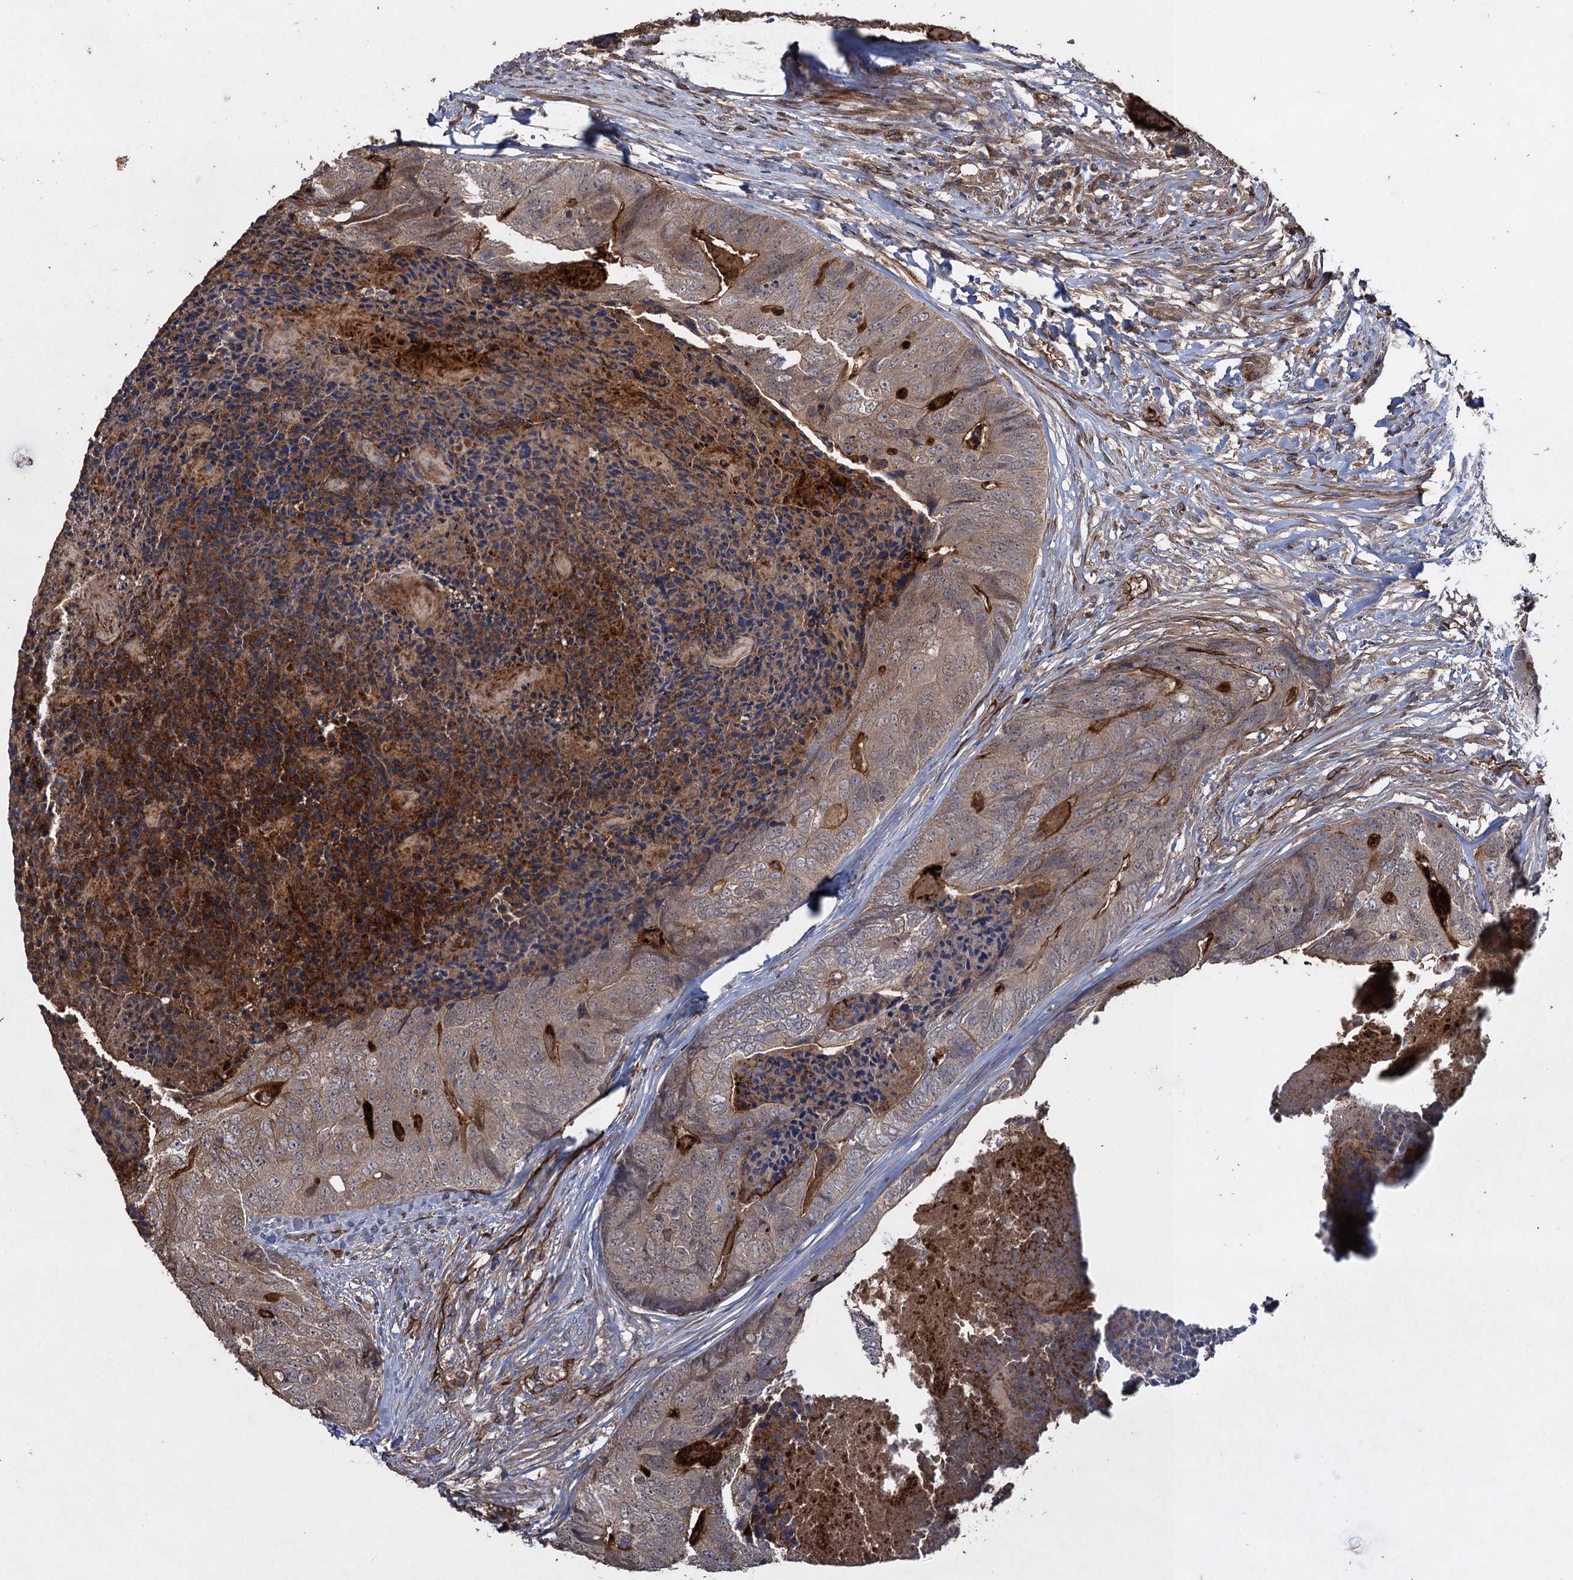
{"staining": {"intensity": "moderate", "quantity": "25%-75%", "location": "cytoplasmic/membranous"}, "tissue": "colorectal cancer", "cell_type": "Tumor cells", "image_type": "cancer", "snomed": [{"axis": "morphology", "description": "Adenocarcinoma, NOS"}, {"axis": "topography", "description": "Colon"}], "caption": "Colorectal adenocarcinoma stained with DAB IHC exhibits medium levels of moderate cytoplasmic/membranous expression in about 25%-75% of tumor cells.", "gene": "TXNDC11", "patient": {"sex": "female", "age": 67}}